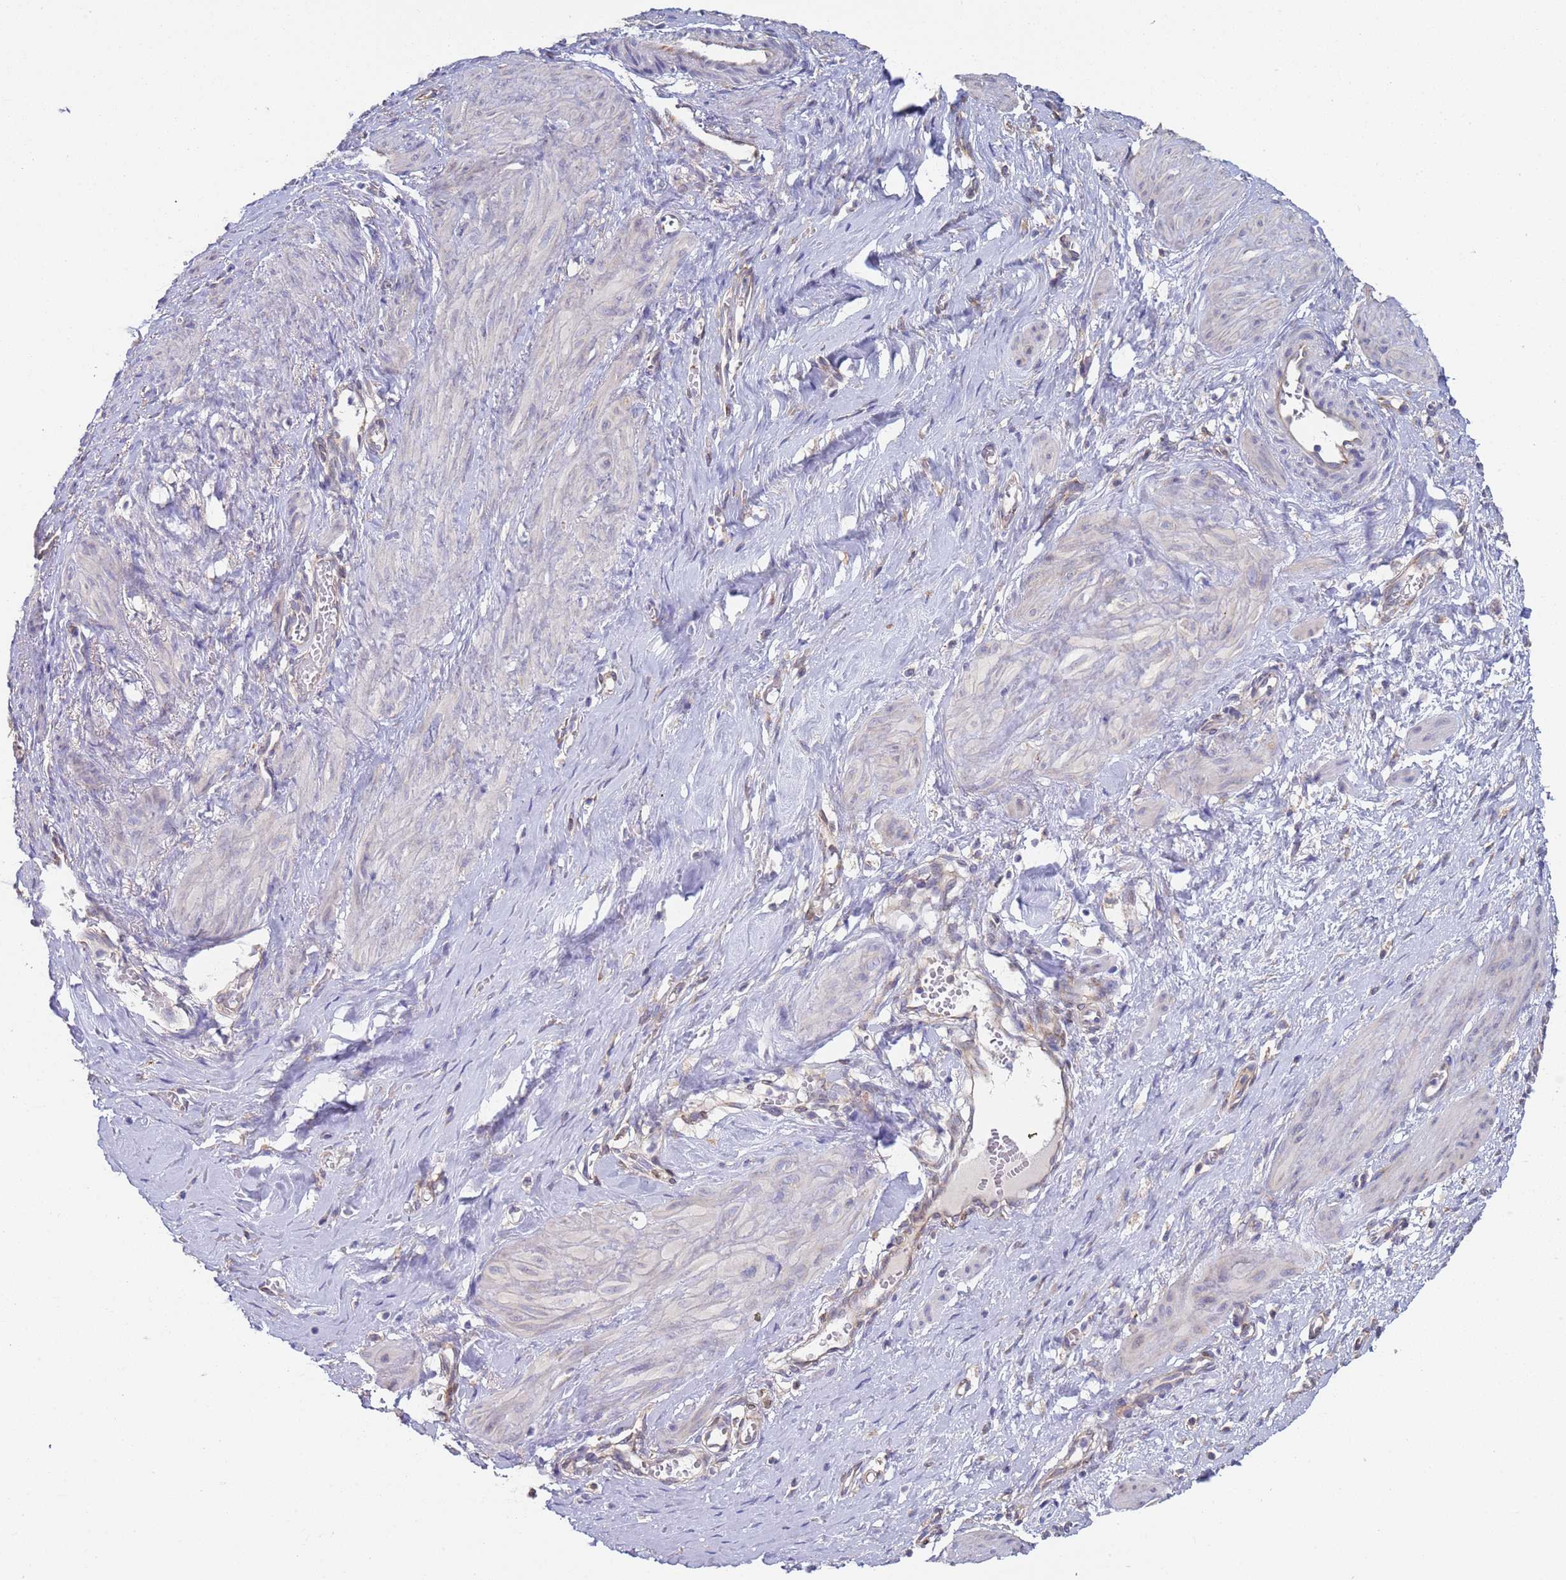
{"staining": {"intensity": "negative", "quantity": "none", "location": "none"}, "tissue": "smooth muscle", "cell_type": "Smooth muscle cells", "image_type": "normal", "snomed": [{"axis": "morphology", "description": "Normal tissue, NOS"}, {"axis": "topography", "description": "Endometrium"}], "caption": "This is a photomicrograph of IHC staining of normal smooth muscle, which shows no positivity in smooth muscle cells.", "gene": "ENSG00000286098", "patient": {"sex": "female", "age": 33}}